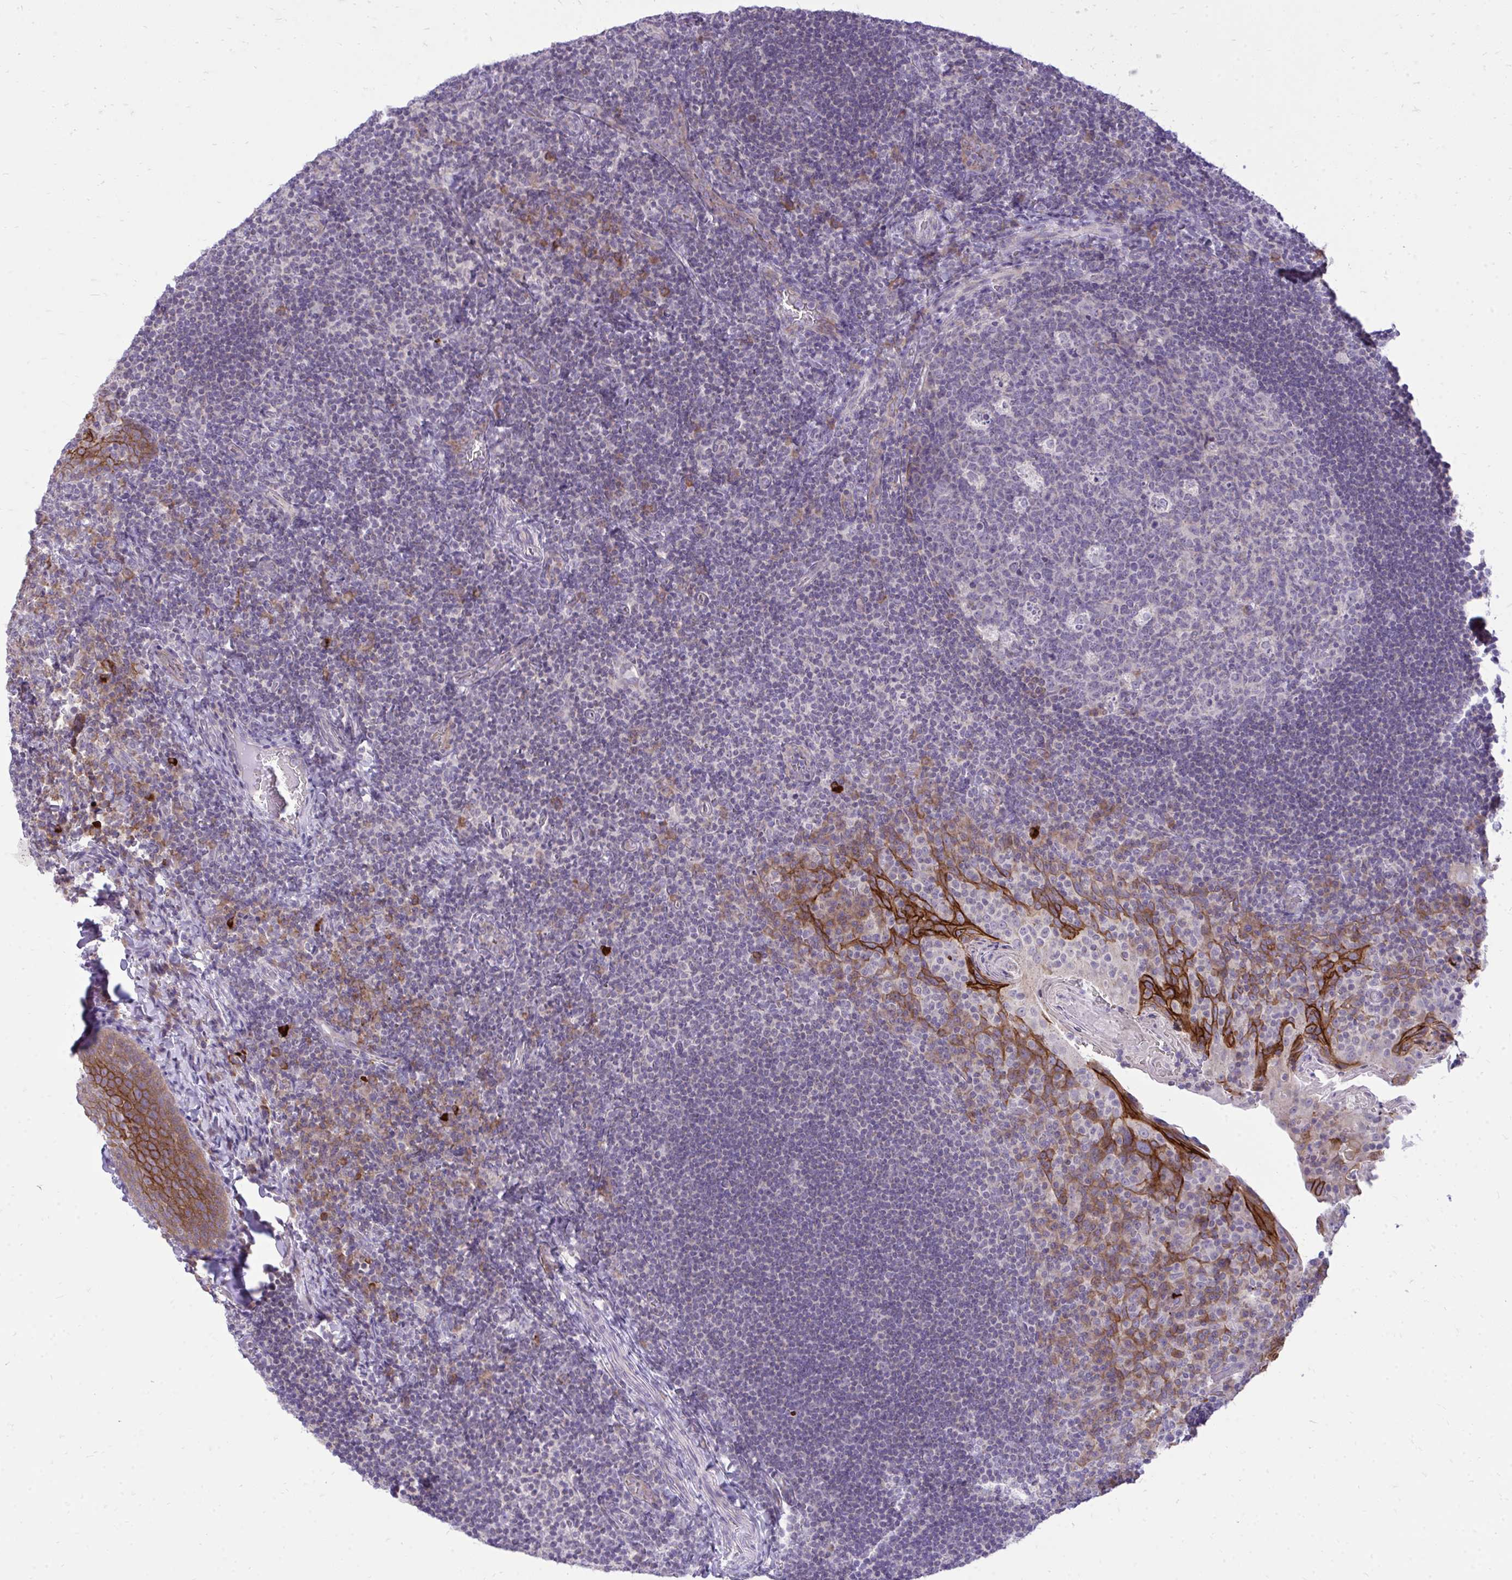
{"staining": {"intensity": "negative", "quantity": "none", "location": "none"}, "tissue": "tonsil", "cell_type": "Germinal center cells", "image_type": "normal", "snomed": [{"axis": "morphology", "description": "Normal tissue, NOS"}, {"axis": "topography", "description": "Tonsil"}], "caption": "IHC histopathology image of normal human tonsil stained for a protein (brown), which exhibits no positivity in germinal center cells.", "gene": "SPTBN2", "patient": {"sex": "male", "age": 17}}